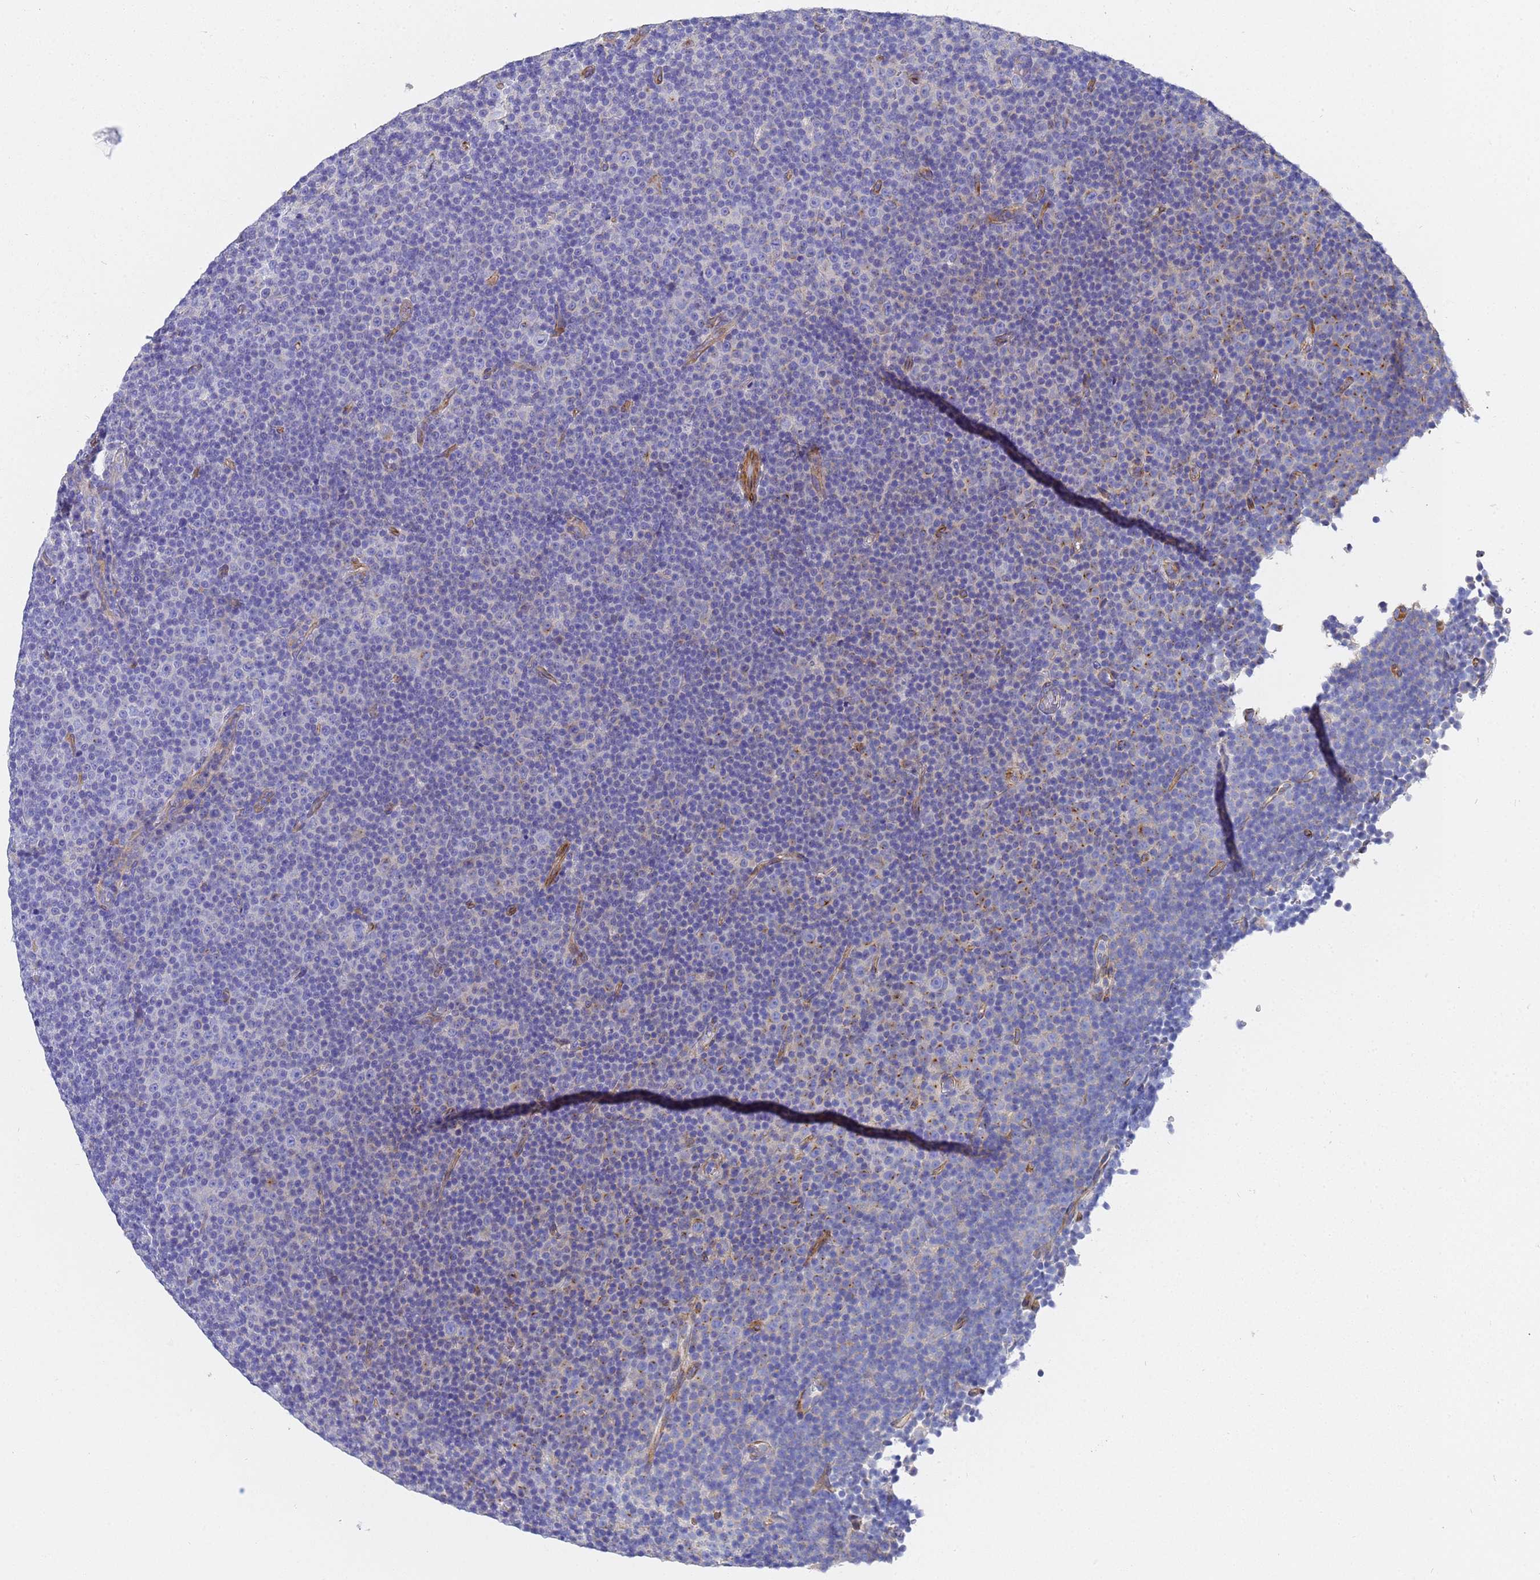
{"staining": {"intensity": "negative", "quantity": "none", "location": "none"}, "tissue": "lymphoma", "cell_type": "Tumor cells", "image_type": "cancer", "snomed": [{"axis": "morphology", "description": "Malignant lymphoma, non-Hodgkin's type, Low grade"}, {"axis": "topography", "description": "Lymph node"}], "caption": "Immunohistochemistry of lymphoma displays no positivity in tumor cells. Brightfield microscopy of IHC stained with DAB (brown) and hematoxylin (blue), captured at high magnification.", "gene": "TUBB1", "patient": {"sex": "female", "age": 67}}